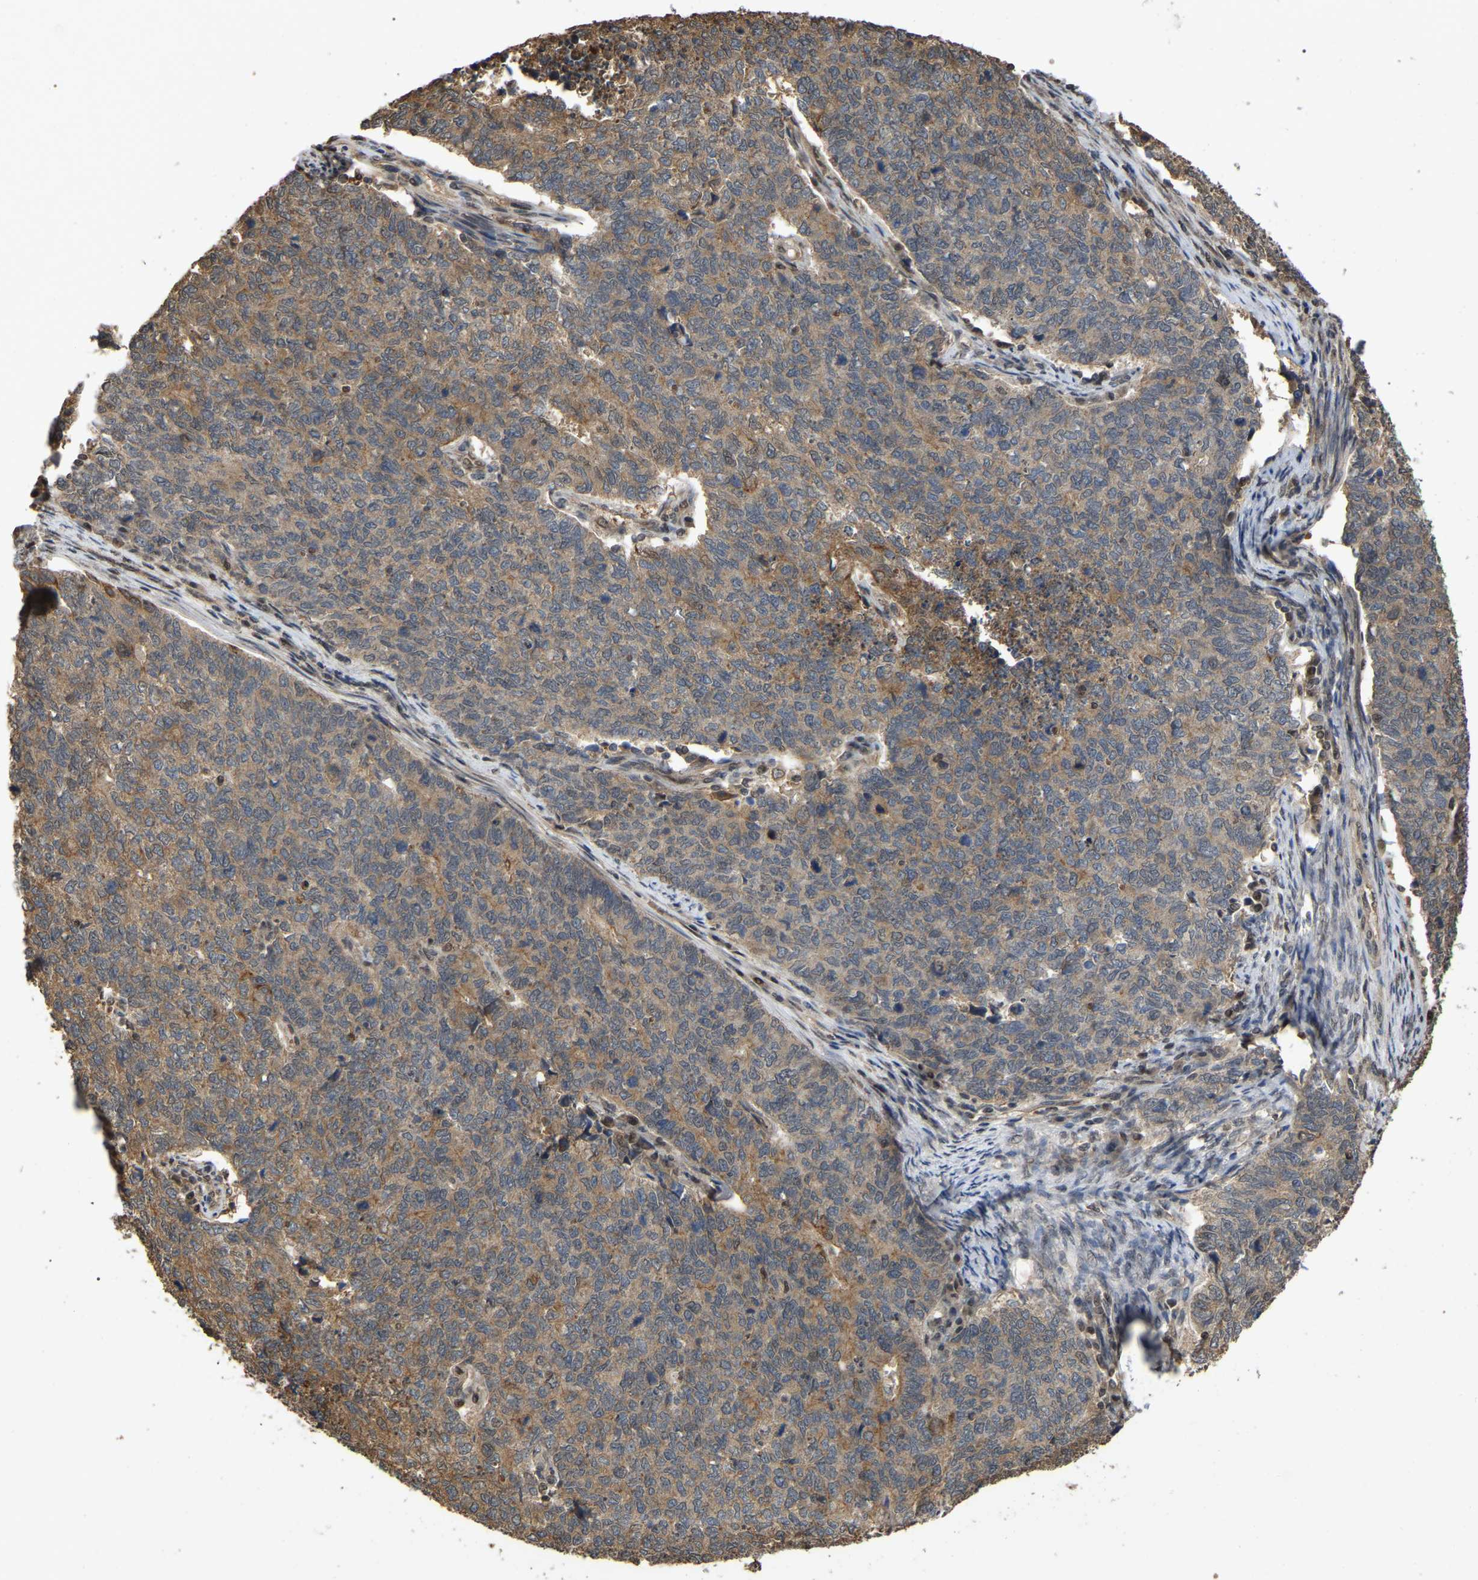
{"staining": {"intensity": "moderate", "quantity": "<25%", "location": "cytoplasmic/membranous"}, "tissue": "cervical cancer", "cell_type": "Tumor cells", "image_type": "cancer", "snomed": [{"axis": "morphology", "description": "Squamous cell carcinoma, NOS"}, {"axis": "topography", "description": "Cervix"}], "caption": "Immunohistochemical staining of human cervical squamous cell carcinoma demonstrates low levels of moderate cytoplasmic/membranous protein expression in about <25% of tumor cells. The staining was performed using DAB, with brown indicating positive protein expression. Nuclei are stained blue with hematoxylin.", "gene": "FAM219A", "patient": {"sex": "female", "age": 63}}